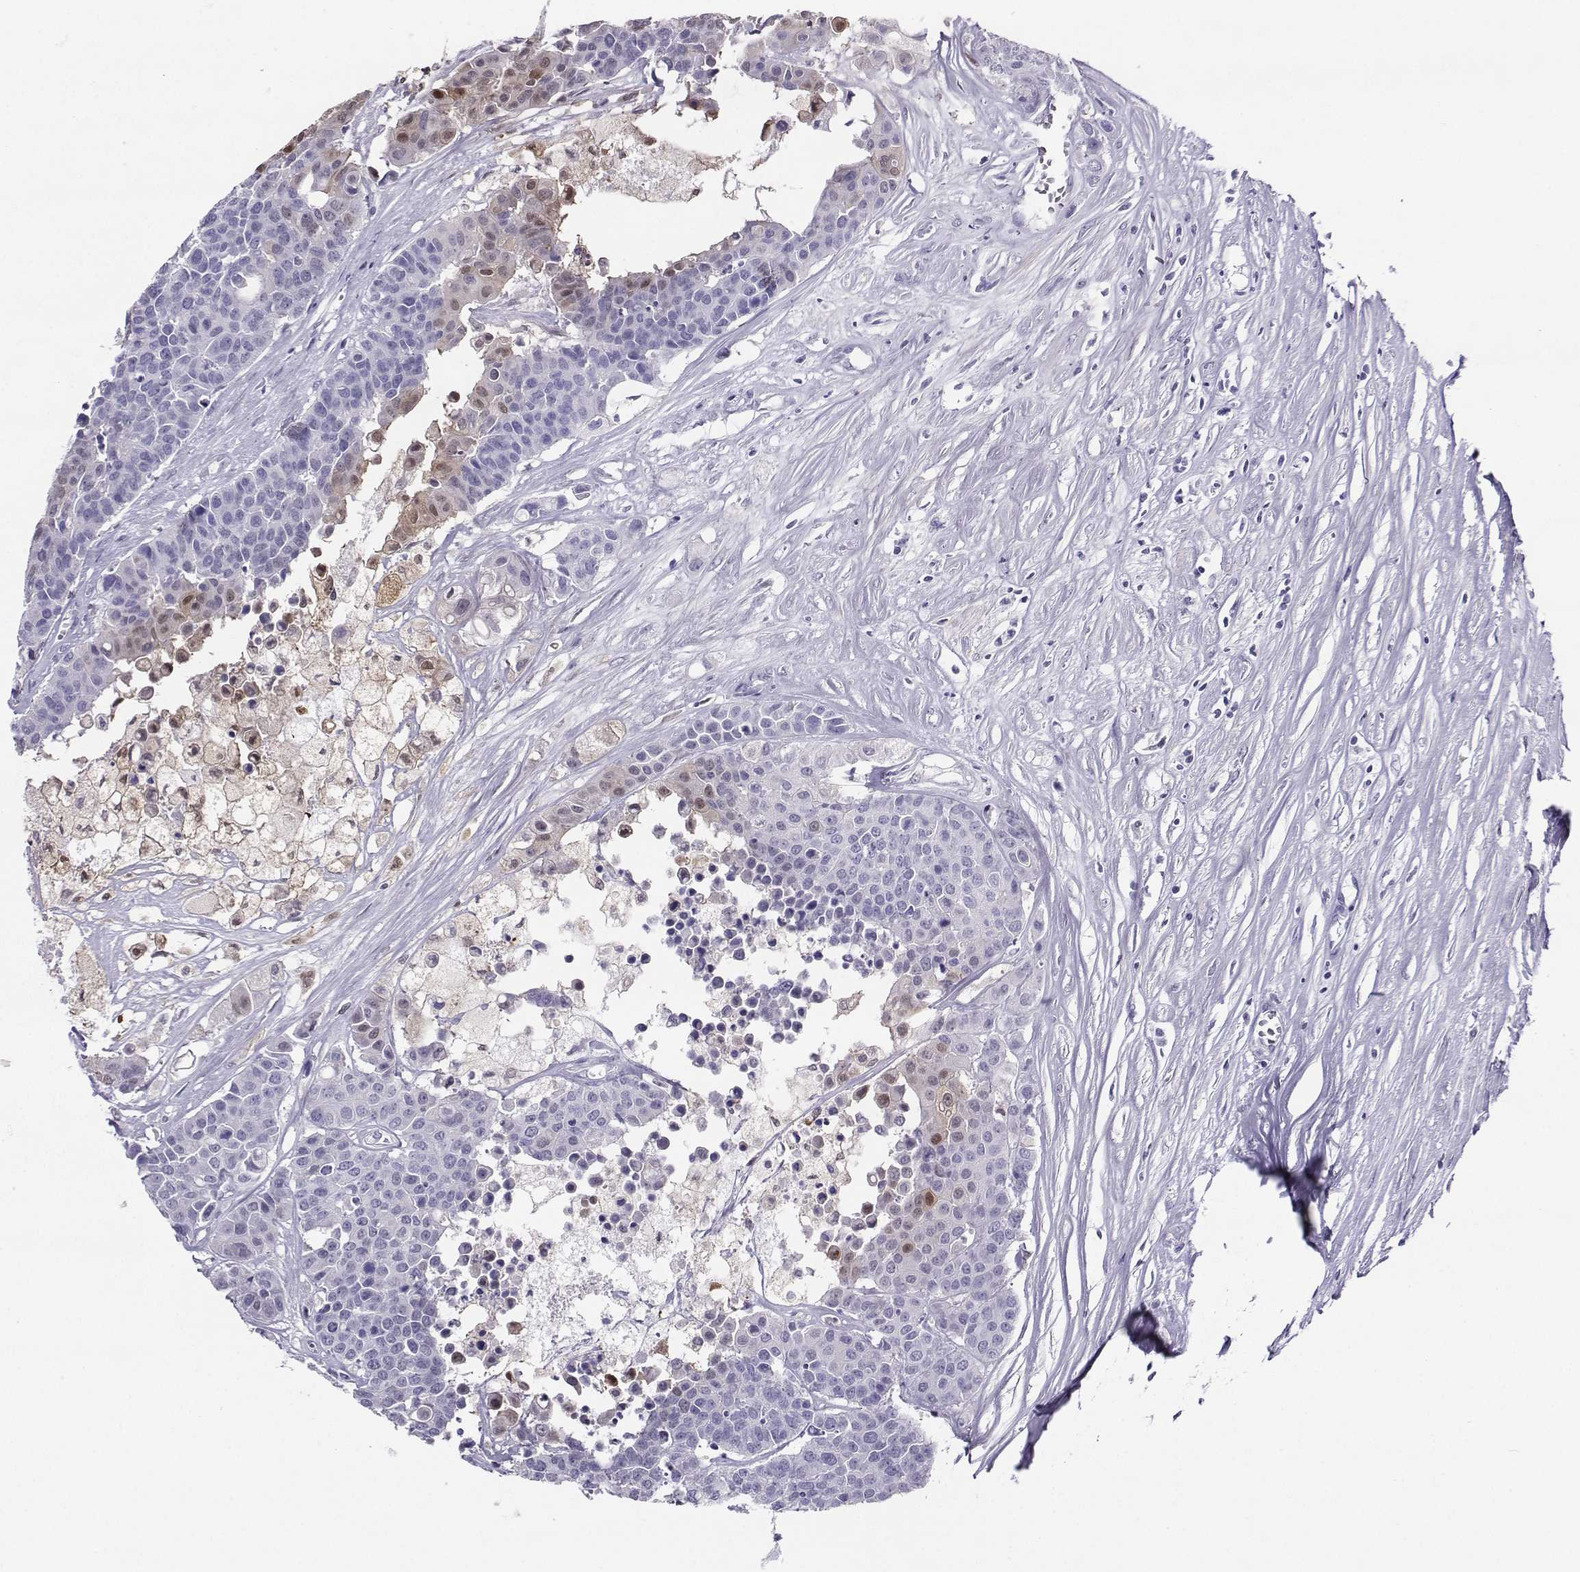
{"staining": {"intensity": "moderate", "quantity": "<25%", "location": "nuclear"}, "tissue": "carcinoid", "cell_type": "Tumor cells", "image_type": "cancer", "snomed": [{"axis": "morphology", "description": "Carcinoid, malignant, NOS"}, {"axis": "topography", "description": "Colon"}], "caption": "A brown stain labels moderate nuclear expression of a protein in human carcinoid (malignant) tumor cells.", "gene": "PGK1", "patient": {"sex": "male", "age": 81}}